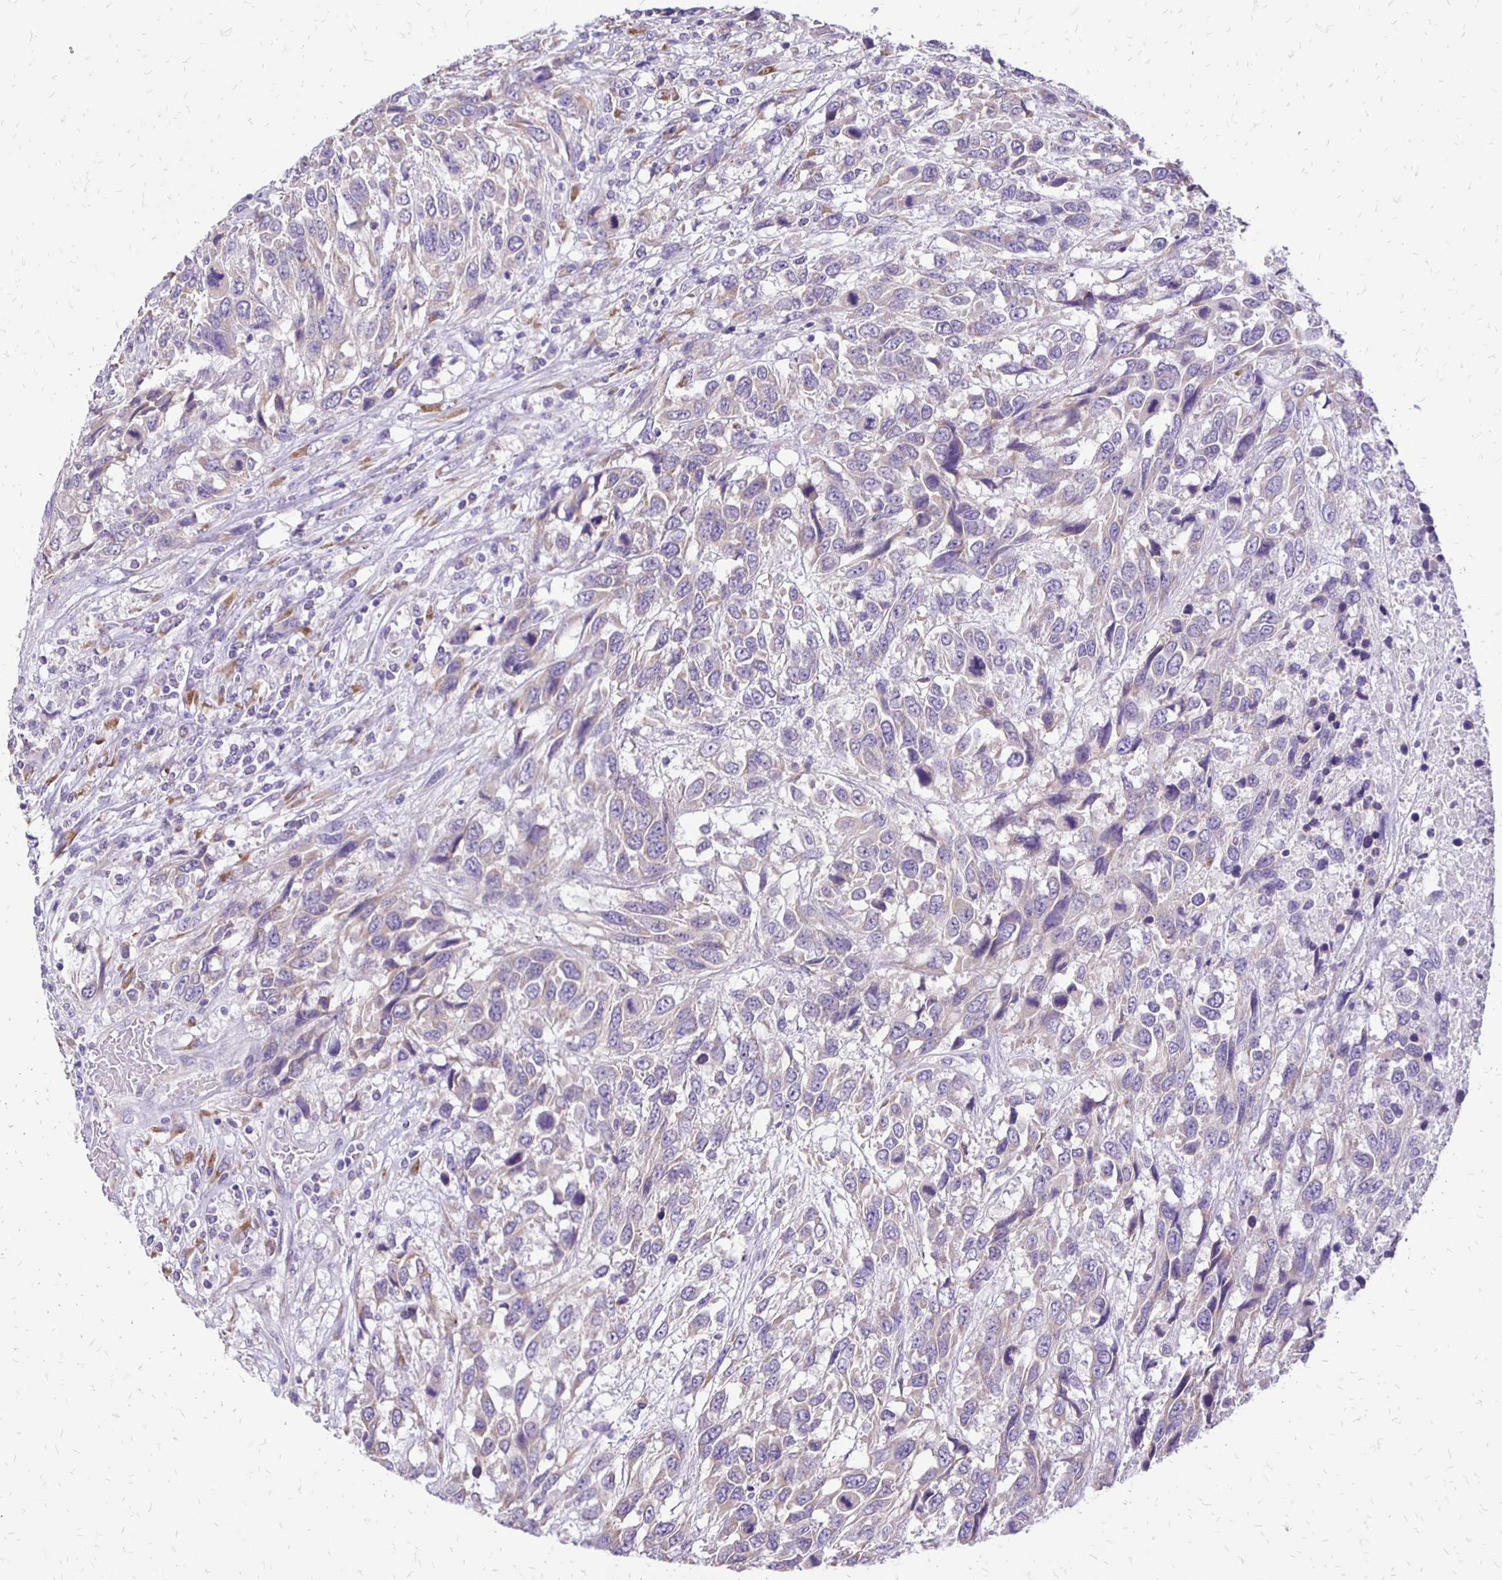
{"staining": {"intensity": "negative", "quantity": "none", "location": "none"}, "tissue": "urothelial cancer", "cell_type": "Tumor cells", "image_type": "cancer", "snomed": [{"axis": "morphology", "description": "Urothelial carcinoma, High grade"}, {"axis": "topography", "description": "Urinary bladder"}], "caption": "Immunohistochemical staining of urothelial carcinoma (high-grade) displays no significant staining in tumor cells. Brightfield microscopy of IHC stained with DAB (3,3'-diaminobenzidine) (brown) and hematoxylin (blue), captured at high magnification.", "gene": "ANKRD45", "patient": {"sex": "female", "age": 70}}